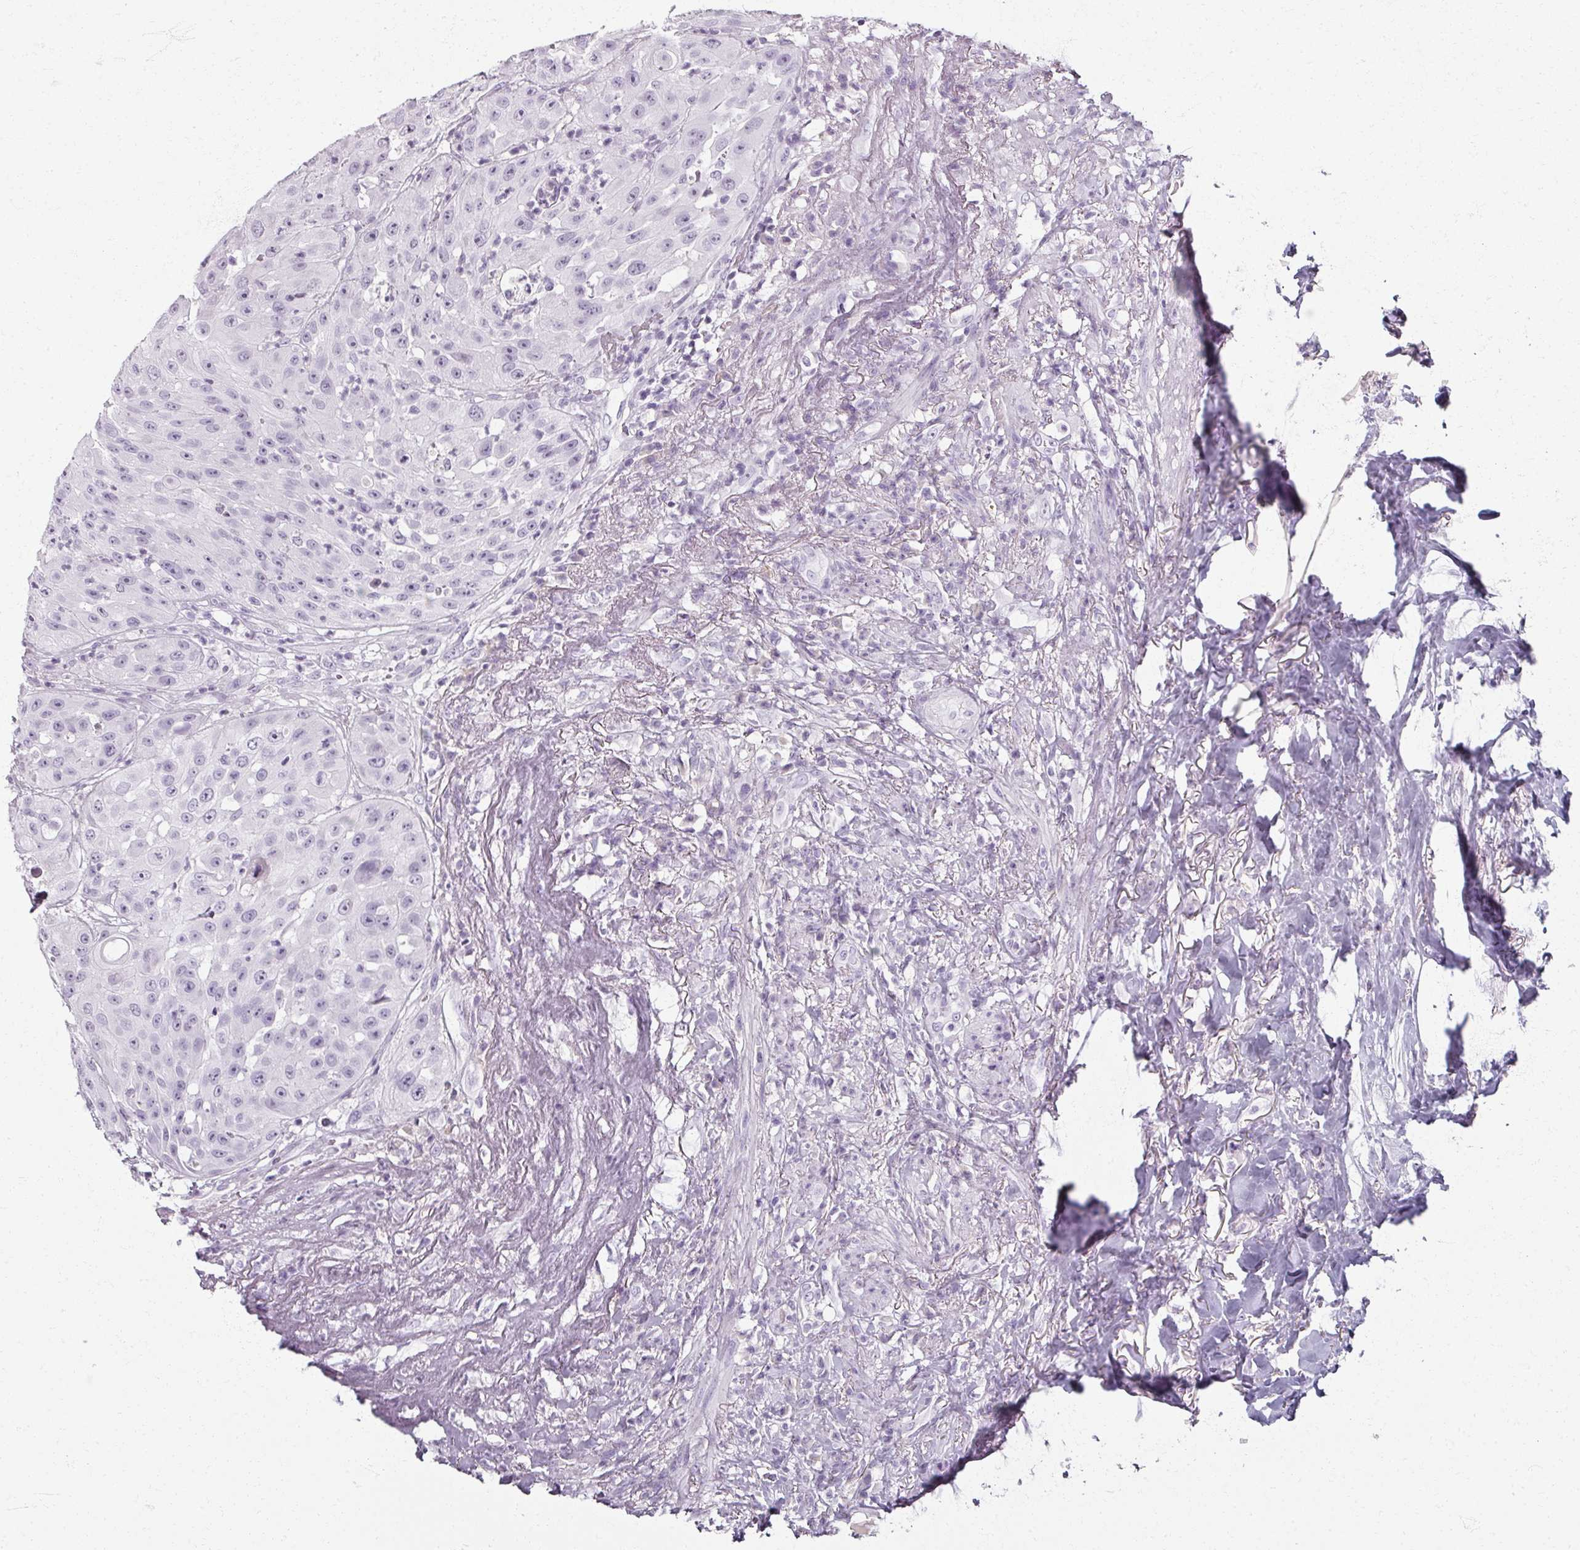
{"staining": {"intensity": "negative", "quantity": "none", "location": "none"}, "tissue": "head and neck cancer", "cell_type": "Tumor cells", "image_type": "cancer", "snomed": [{"axis": "morphology", "description": "Squamous cell carcinoma, NOS"}, {"axis": "topography", "description": "Head-Neck"}], "caption": "Tumor cells are negative for brown protein staining in head and neck squamous cell carcinoma. (DAB immunohistochemistry (IHC), high magnification).", "gene": "REG3G", "patient": {"sex": "male", "age": 83}}